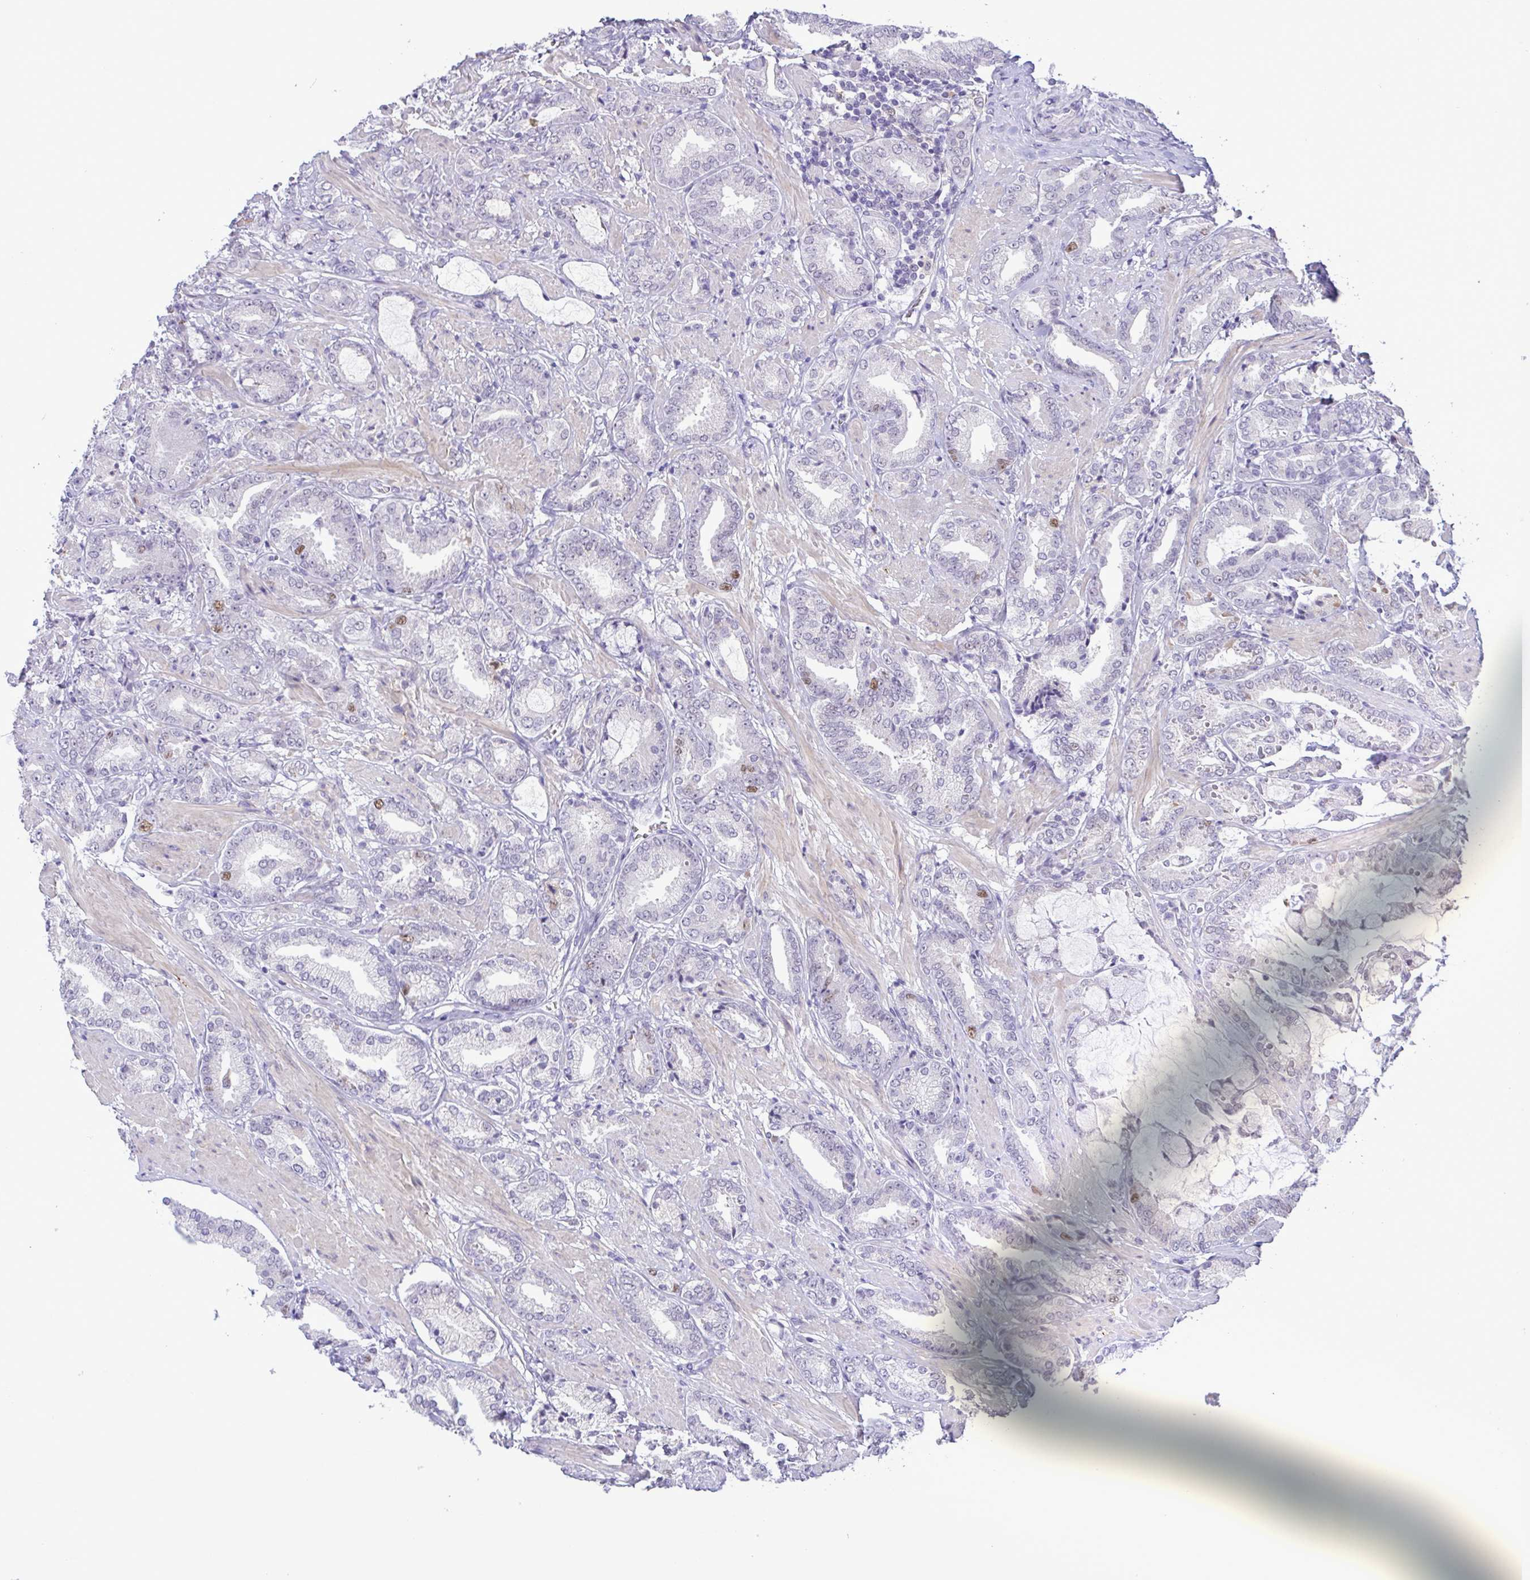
{"staining": {"intensity": "negative", "quantity": "none", "location": "none"}, "tissue": "prostate cancer", "cell_type": "Tumor cells", "image_type": "cancer", "snomed": [{"axis": "morphology", "description": "Adenocarcinoma, High grade"}, {"axis": "topography", "description": "Prostate"}], "caption": "High power microscopy micrograph of an immunohistochemistry photomicrograph of prostate adenocarcinoma (high-grade), revealing no significant expression in tumor cells. The staining was performed using DAB (3,3'-diaminobenzidine) to visualize the protein expression in brown, while the nuclei were stained in blue with hematoxylin (Magnification: 20x).", "gene": "TIPIN", "patient": {"sex": "male", "age": 56}}